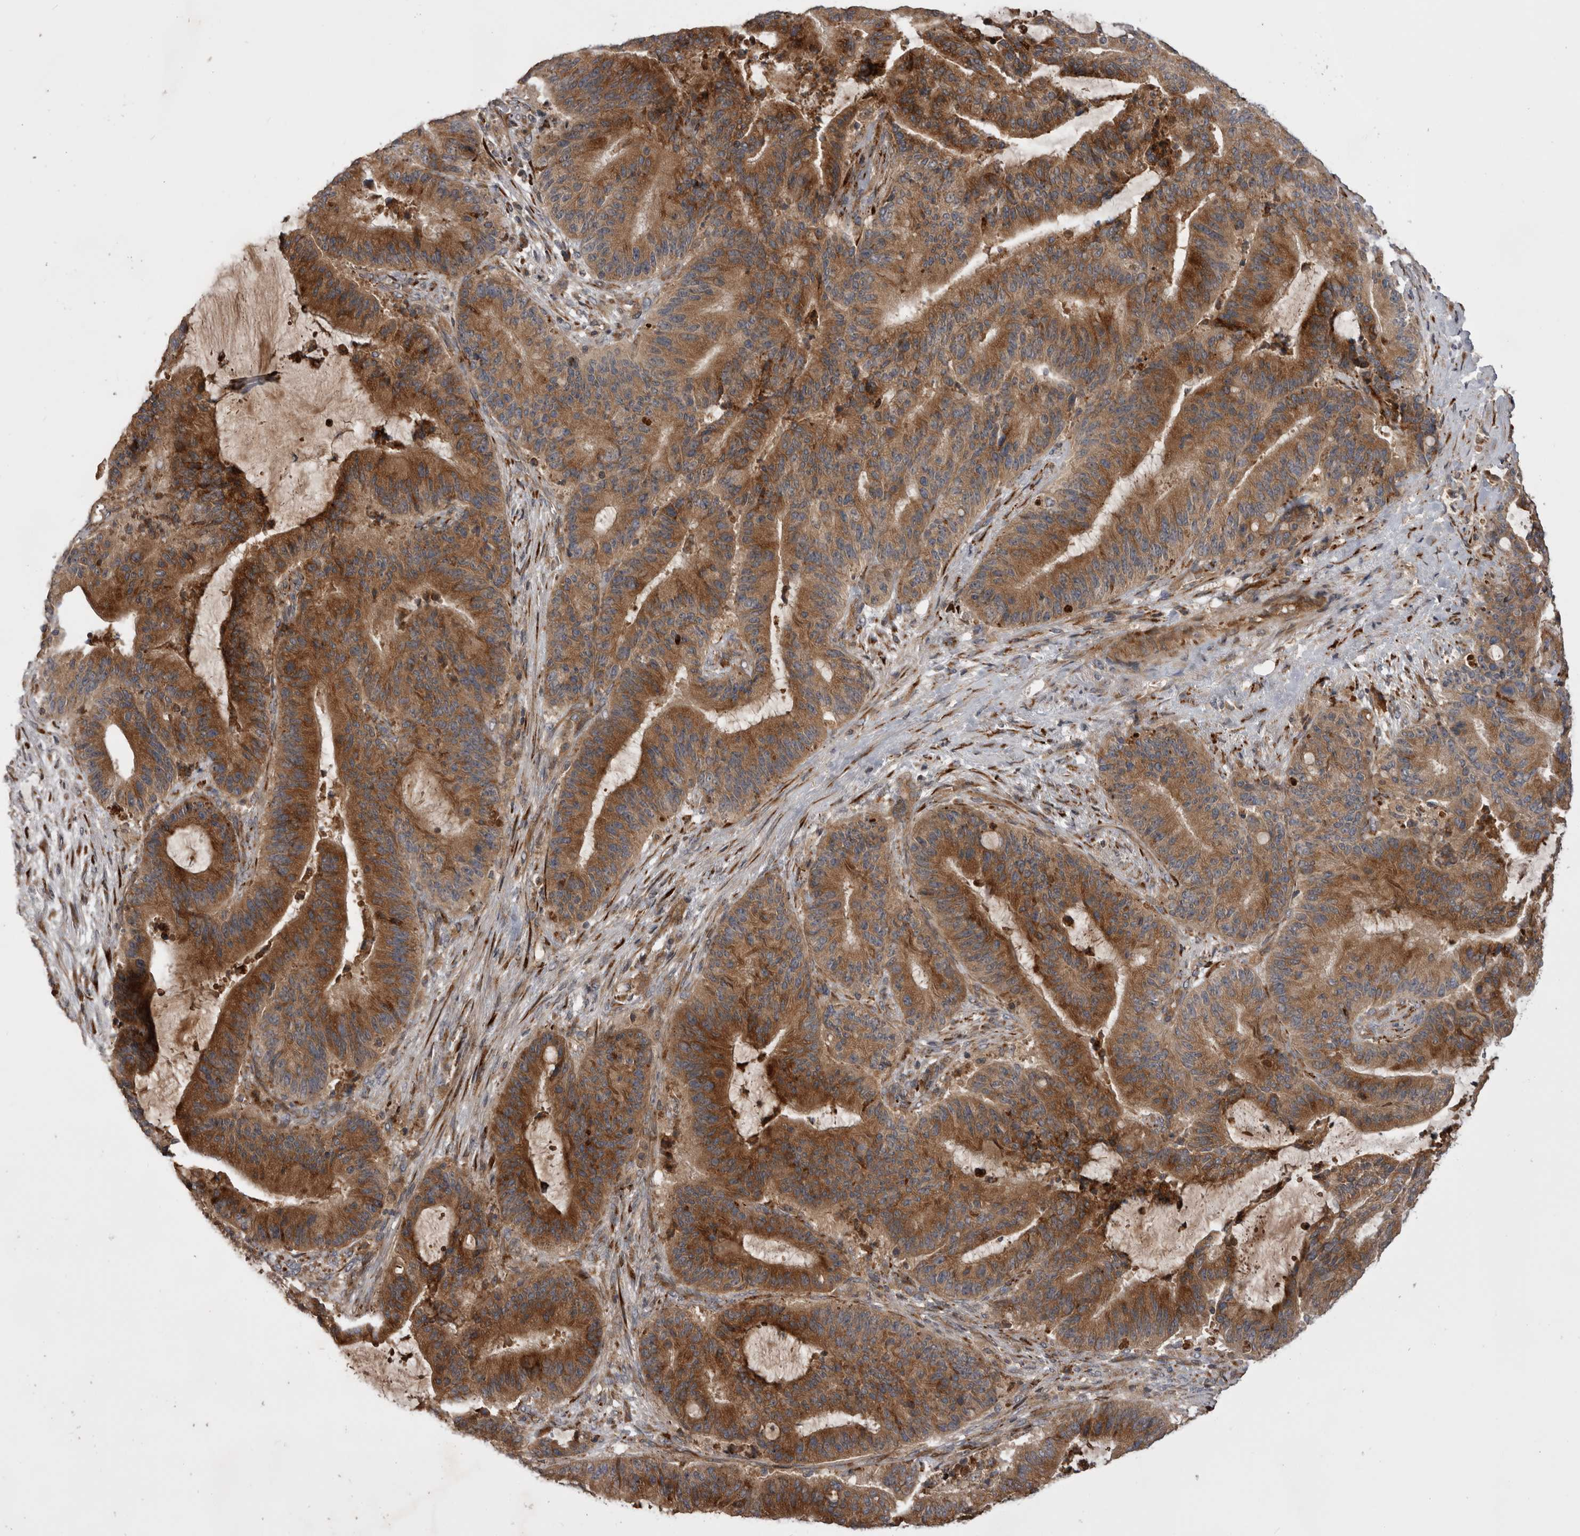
{"staining": {"intensity": "strong", "quantity": ">75%", "location": "cytoplasmic/membranous"}, "tissue": "liver cancer", "cell_type": "Tumor cells", "image_type": "cancer", "snomed": [{"axis": "morphology", "description": "Normal tissue, NOS"}, {"axis": "morphology", "description": "Cholangiocarcinoma"}, {"axis": "topography", "description": "Liver"}, {"axis": "topography", "description": "Peripheral nerve tissue"}], "caption": "An immunohistochemistry image of neoplastic tissue is shown. Protein staining in brown labels strong cytoplasmic/membranous positivity in cholangiocarcinoma (liver) within tumor cells.", "gene": "RAB3GAP2", "patient": {"sex": "female", "age": 73}}